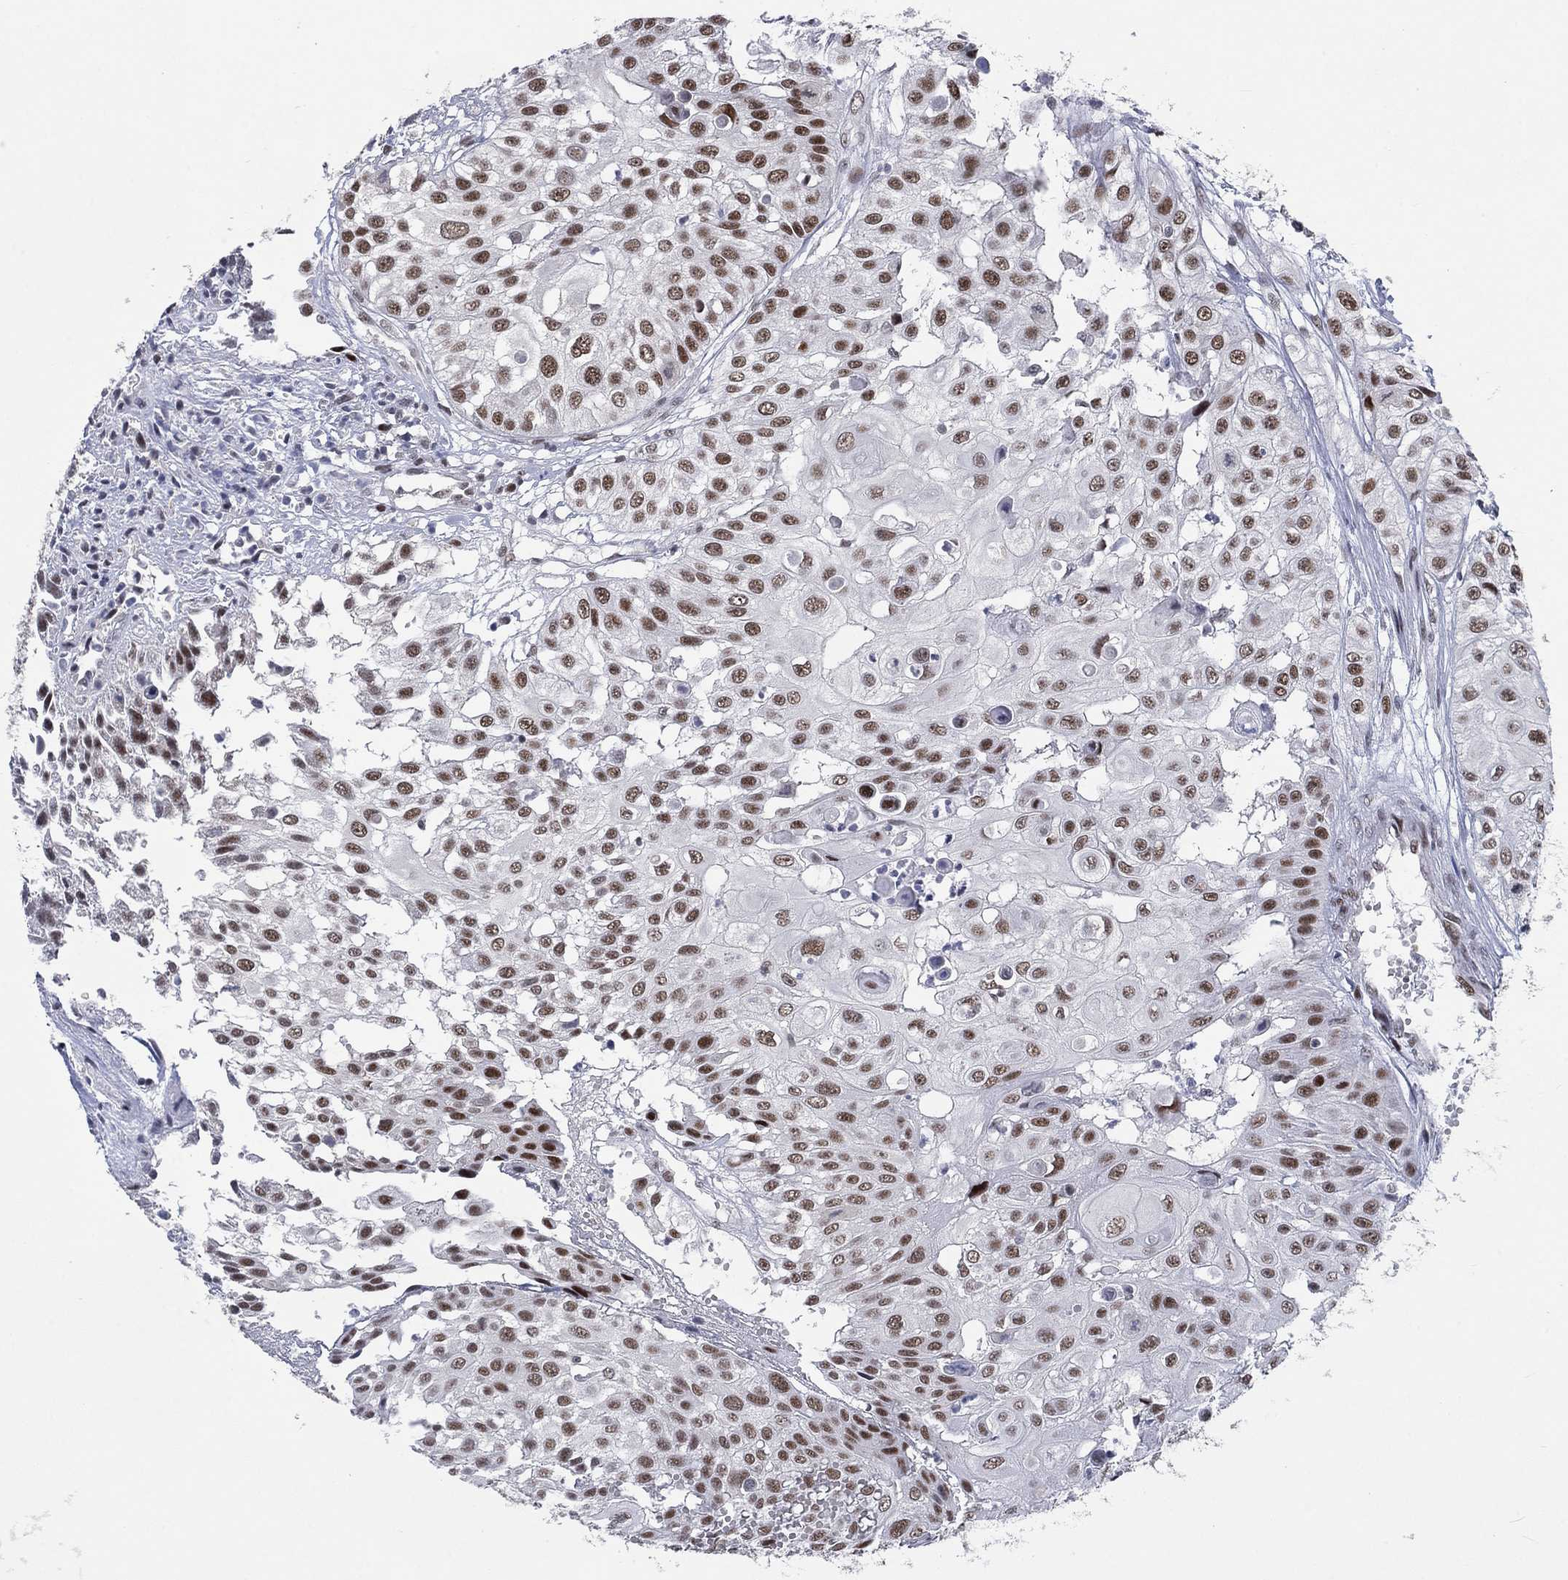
{"staining": {"intensity": "strong", "quantity": "25%-75%", "location": "nuclear"}, "tissue": "urothelial cancer", "cell_type": "Tumor cells", "image_type": "cancer", "snomed": [{"axis": "morphology", "description": "Urothelial carcinoma, High grade"}, {"axis": "topography", "description": "Urinary bladder"}], "caption": "A high amount of strong nuclear expression is present in approximately 25%-75% of tumor cells in high-grade urothelial carcinoma tissue.", "gene": "HCFC1", "patient": {"sex": "female", "age": 79}}